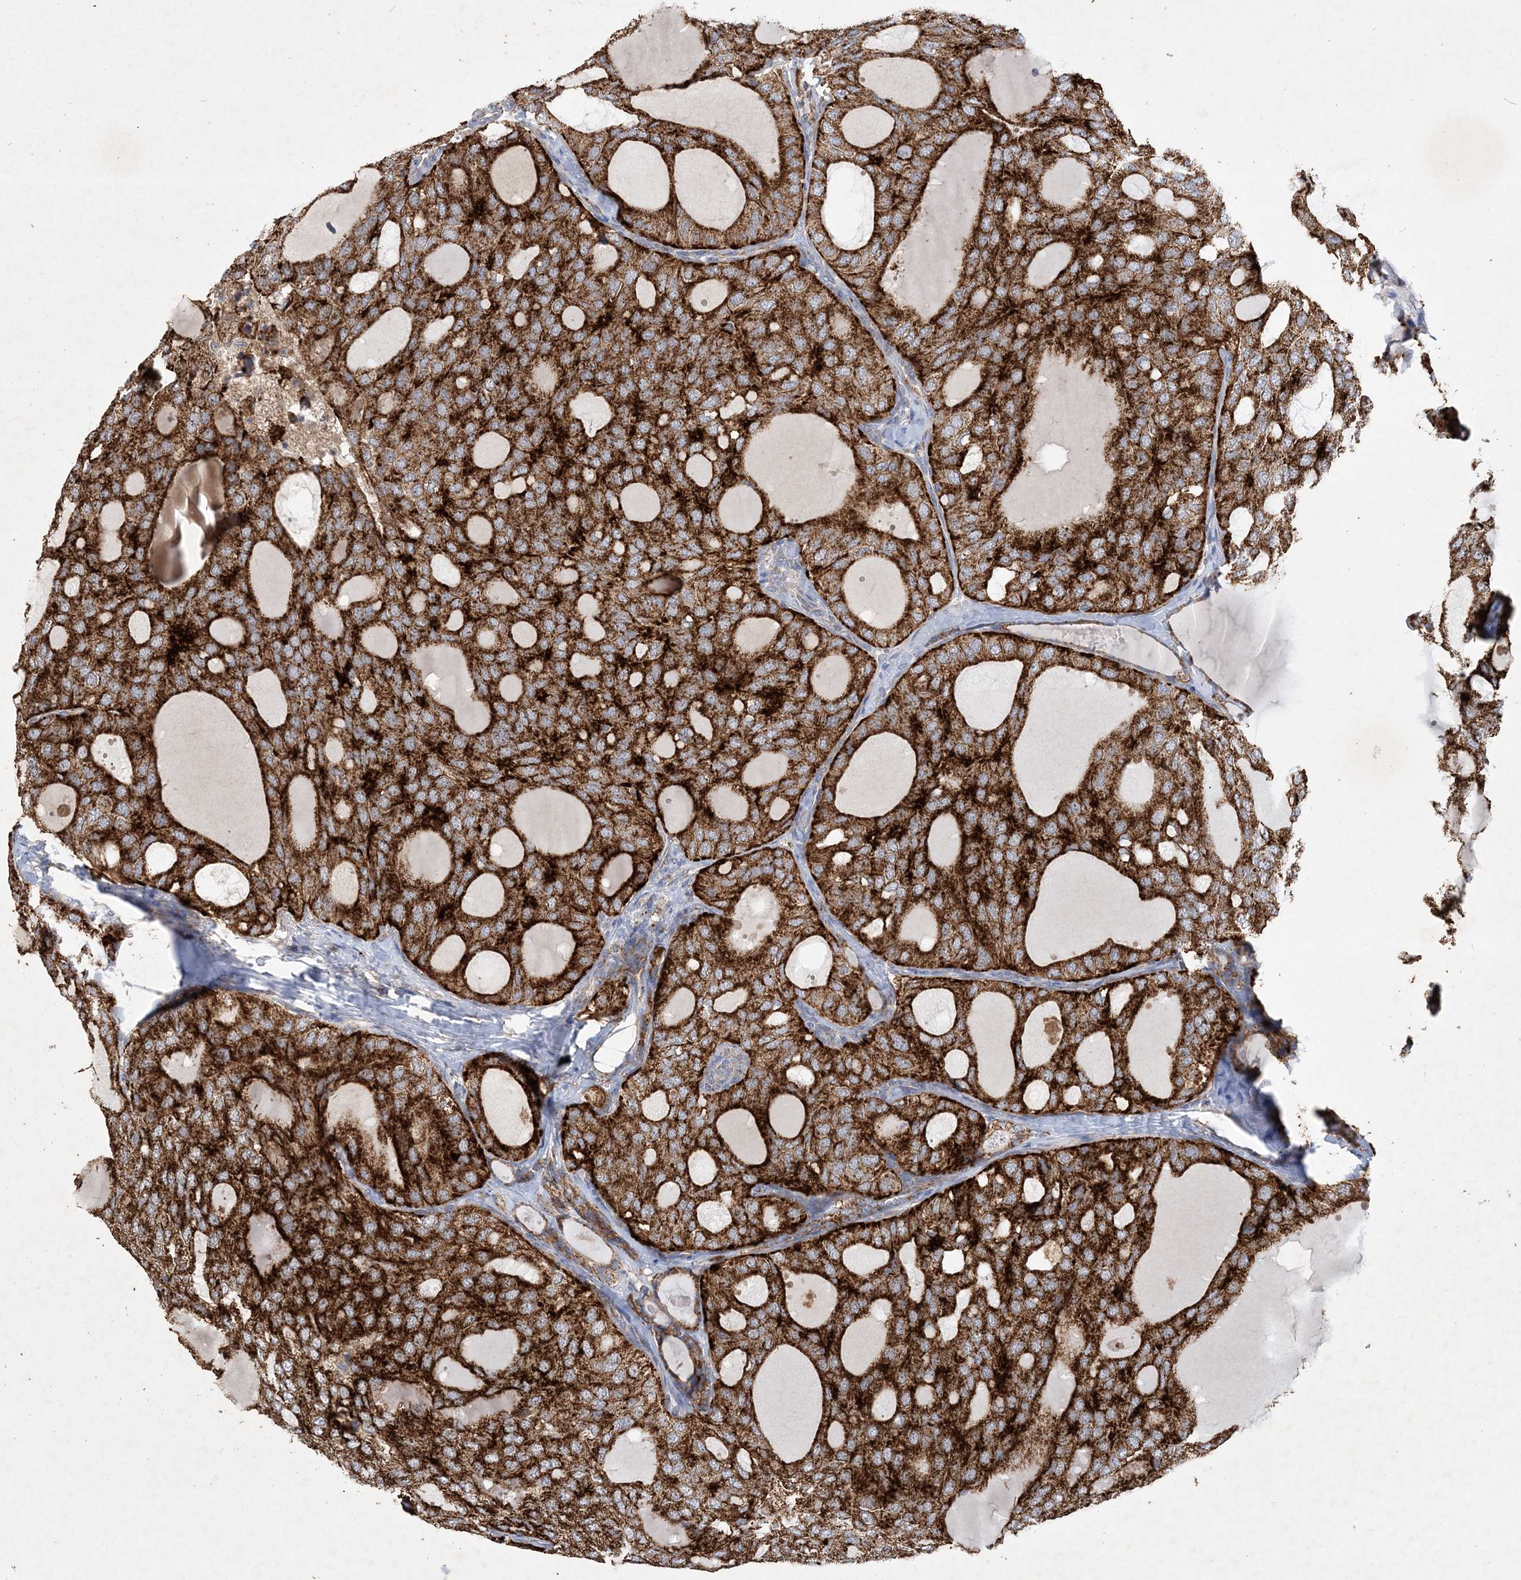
{"staining": {"intensity": "strong", "quantity": ">75%", "location": "cytoplasmic/membranous"}, "tissue": "thyroid cancer", "cell_type": "Tumor cells", "image_type": "cancer", "snomed": [{"axis": "morphology", "description": "Follicular adenoma carcinoma, NOS"}, {"axis": "topography", "description": "Thyroid gland"}], "caption": "Protein expression analysis of human thyroid cancer reveals strong cytoplasmic/membranous expression in approximately >75% of tumor cells. (DAB IHC with brightfield microscopy, high magnification).", "gene": "FEZ2", "patient": {"sex": "male", "age": 75}}